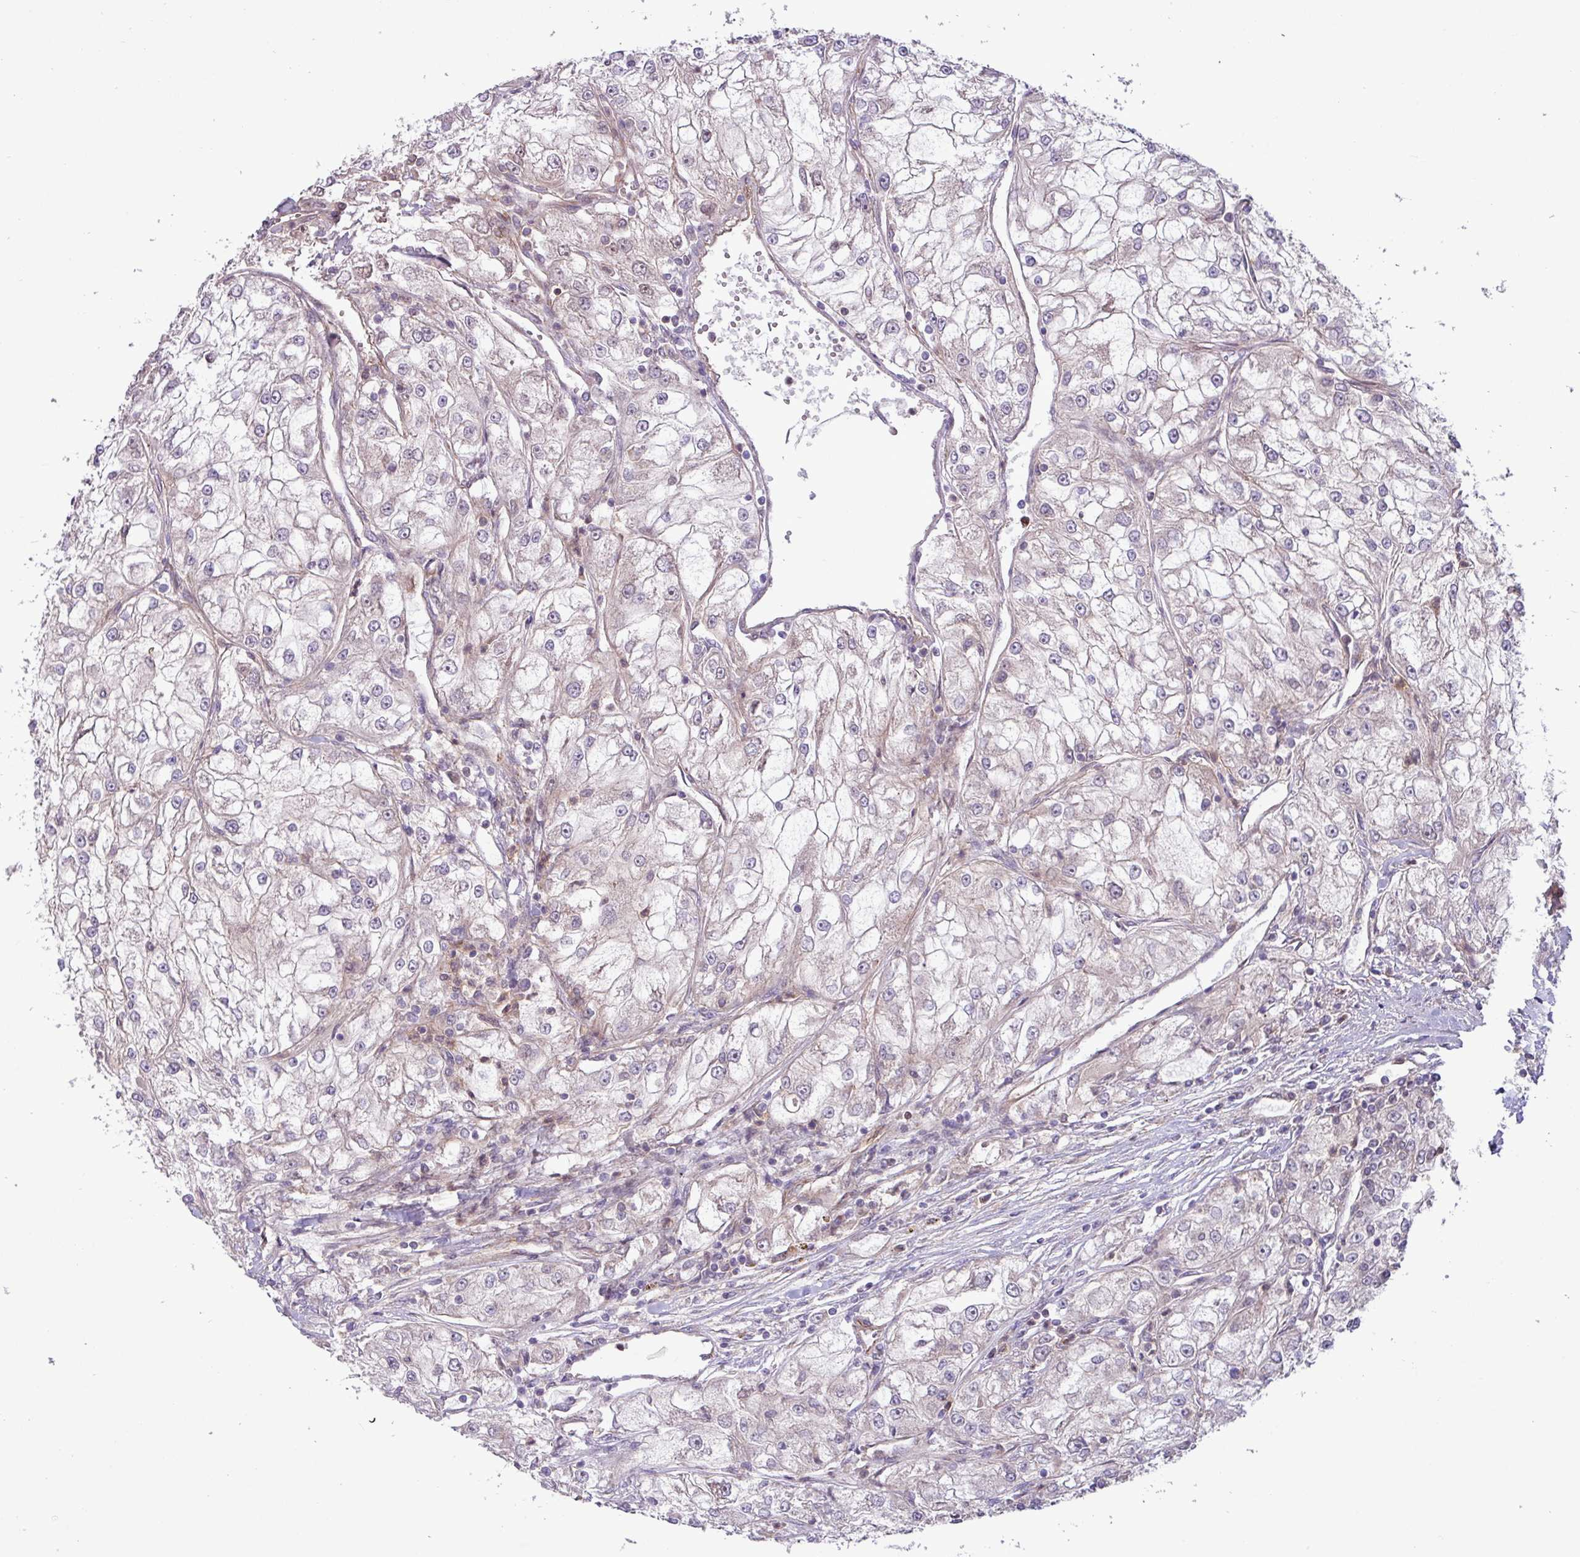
{"staining": {"intensity": "negative", "quantity": "none", "location": "none"}, "tissue": "renal cancer", "cell_type": "Tumor cells", "image_type": "cancer", "snomed": [{"axis": "morphology", "description": "Adenocarcinoma, NOS"}, {"axis": "topography", "description": "Kidney"}], "caption": "A photomicrograph of human renal adenocarcinoma is negative for staining in tumor cells.", "gene": "CNTRL", "patient": {"sex": "female", "age": 72}}